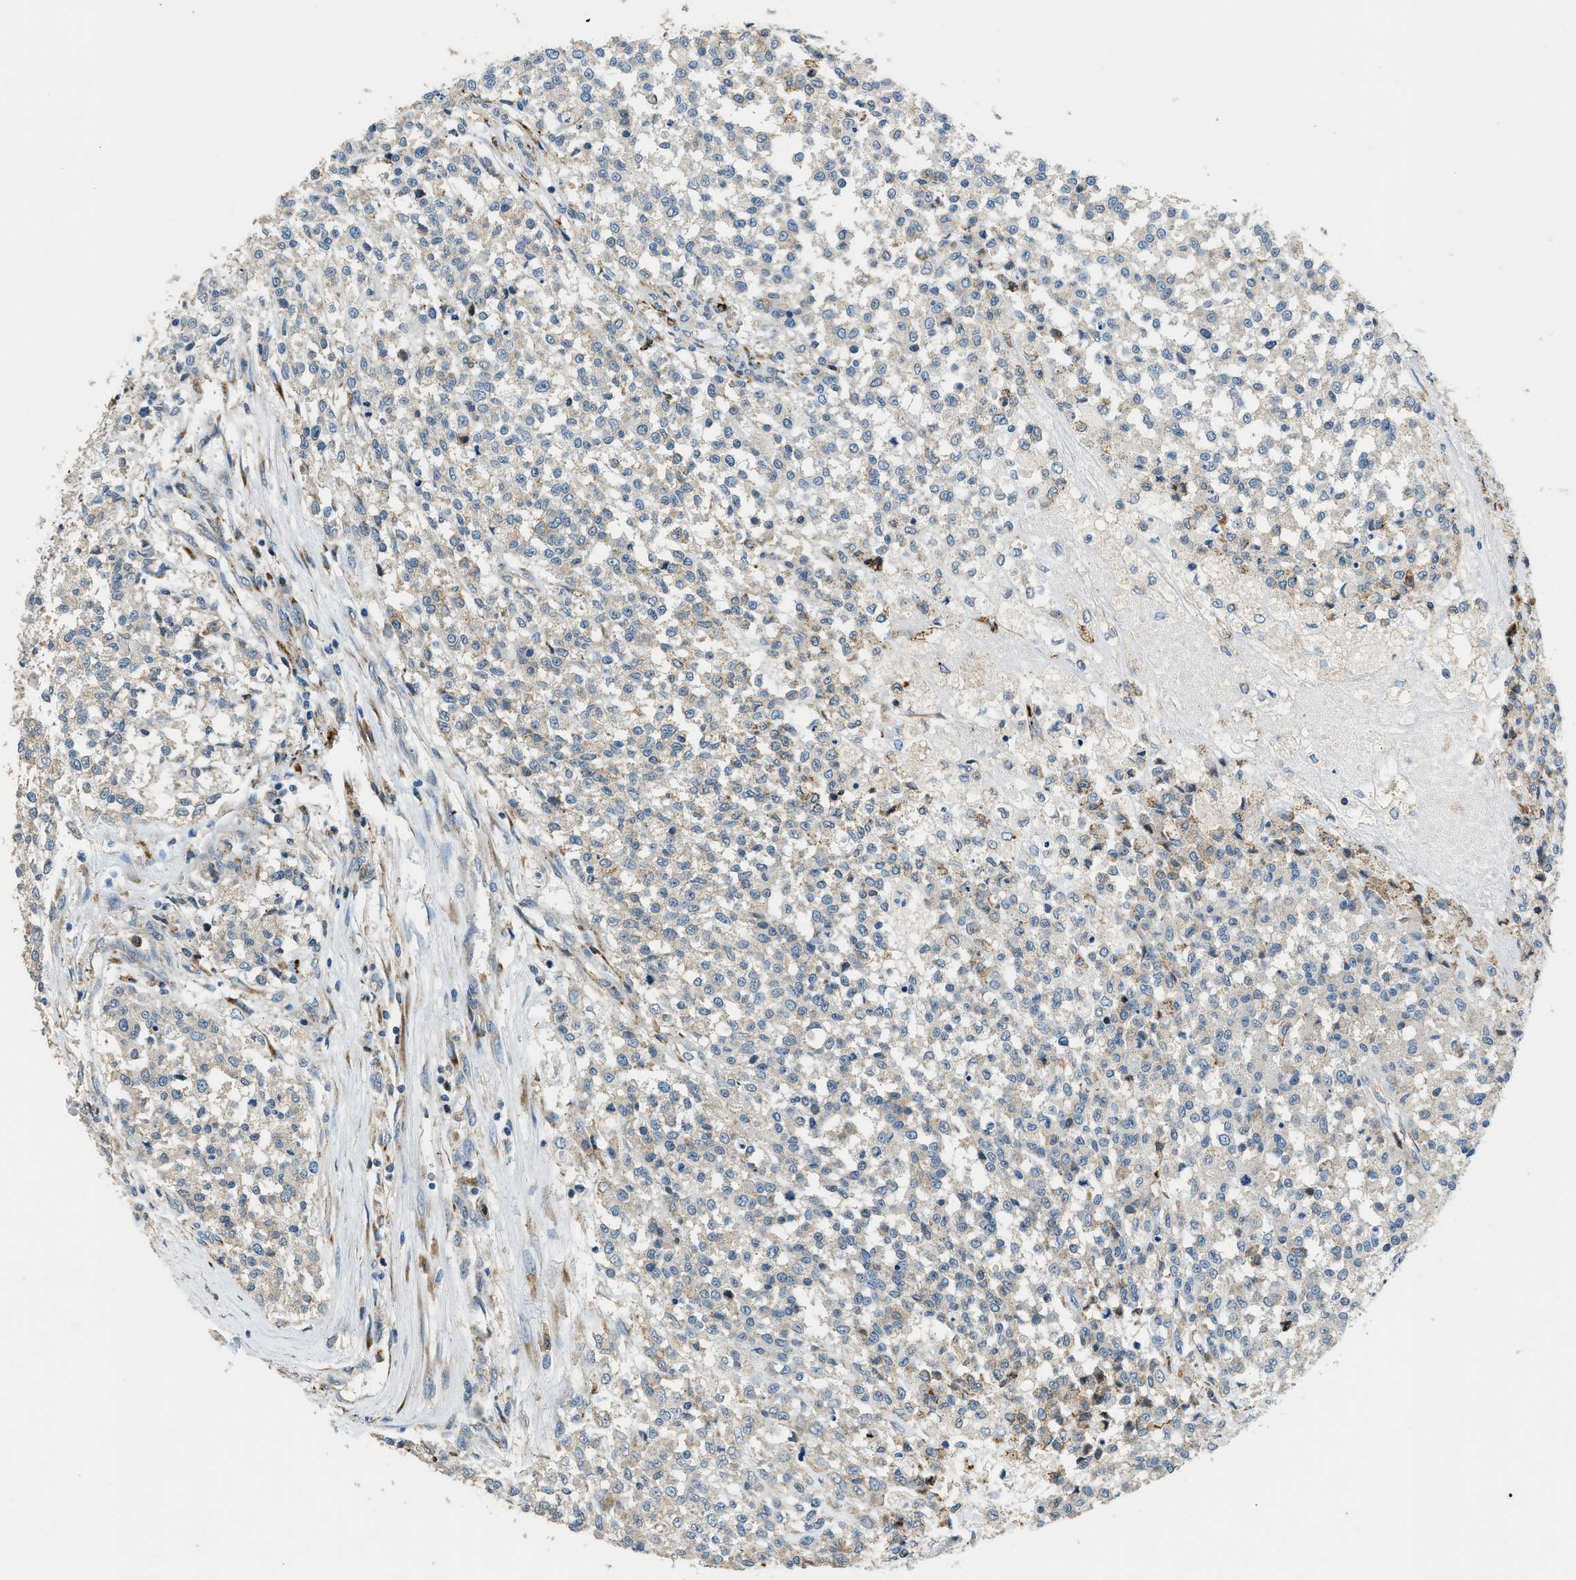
{"staining": {"intensity": "moderate", "quantity": "<25%", "location": "cytoplasmic/membranous"}, "tissue": "testis cancer", "cell_type": "Tumor cells", "image_type": "cancer", "snomed": [{"axis": "morphology", "description": "Seminoma, NOS"}, {"axis": "topography", "description": "Testis"}], "caption": "This histopathology image shows immunohistochemistry (IHC) staining of human testis seminoma, with low moderate cytoplasmic/membranous positivity in about <25% of tumor cells.", "gene": "HERC2", "patient": {"sex": "male", "age": 59}}